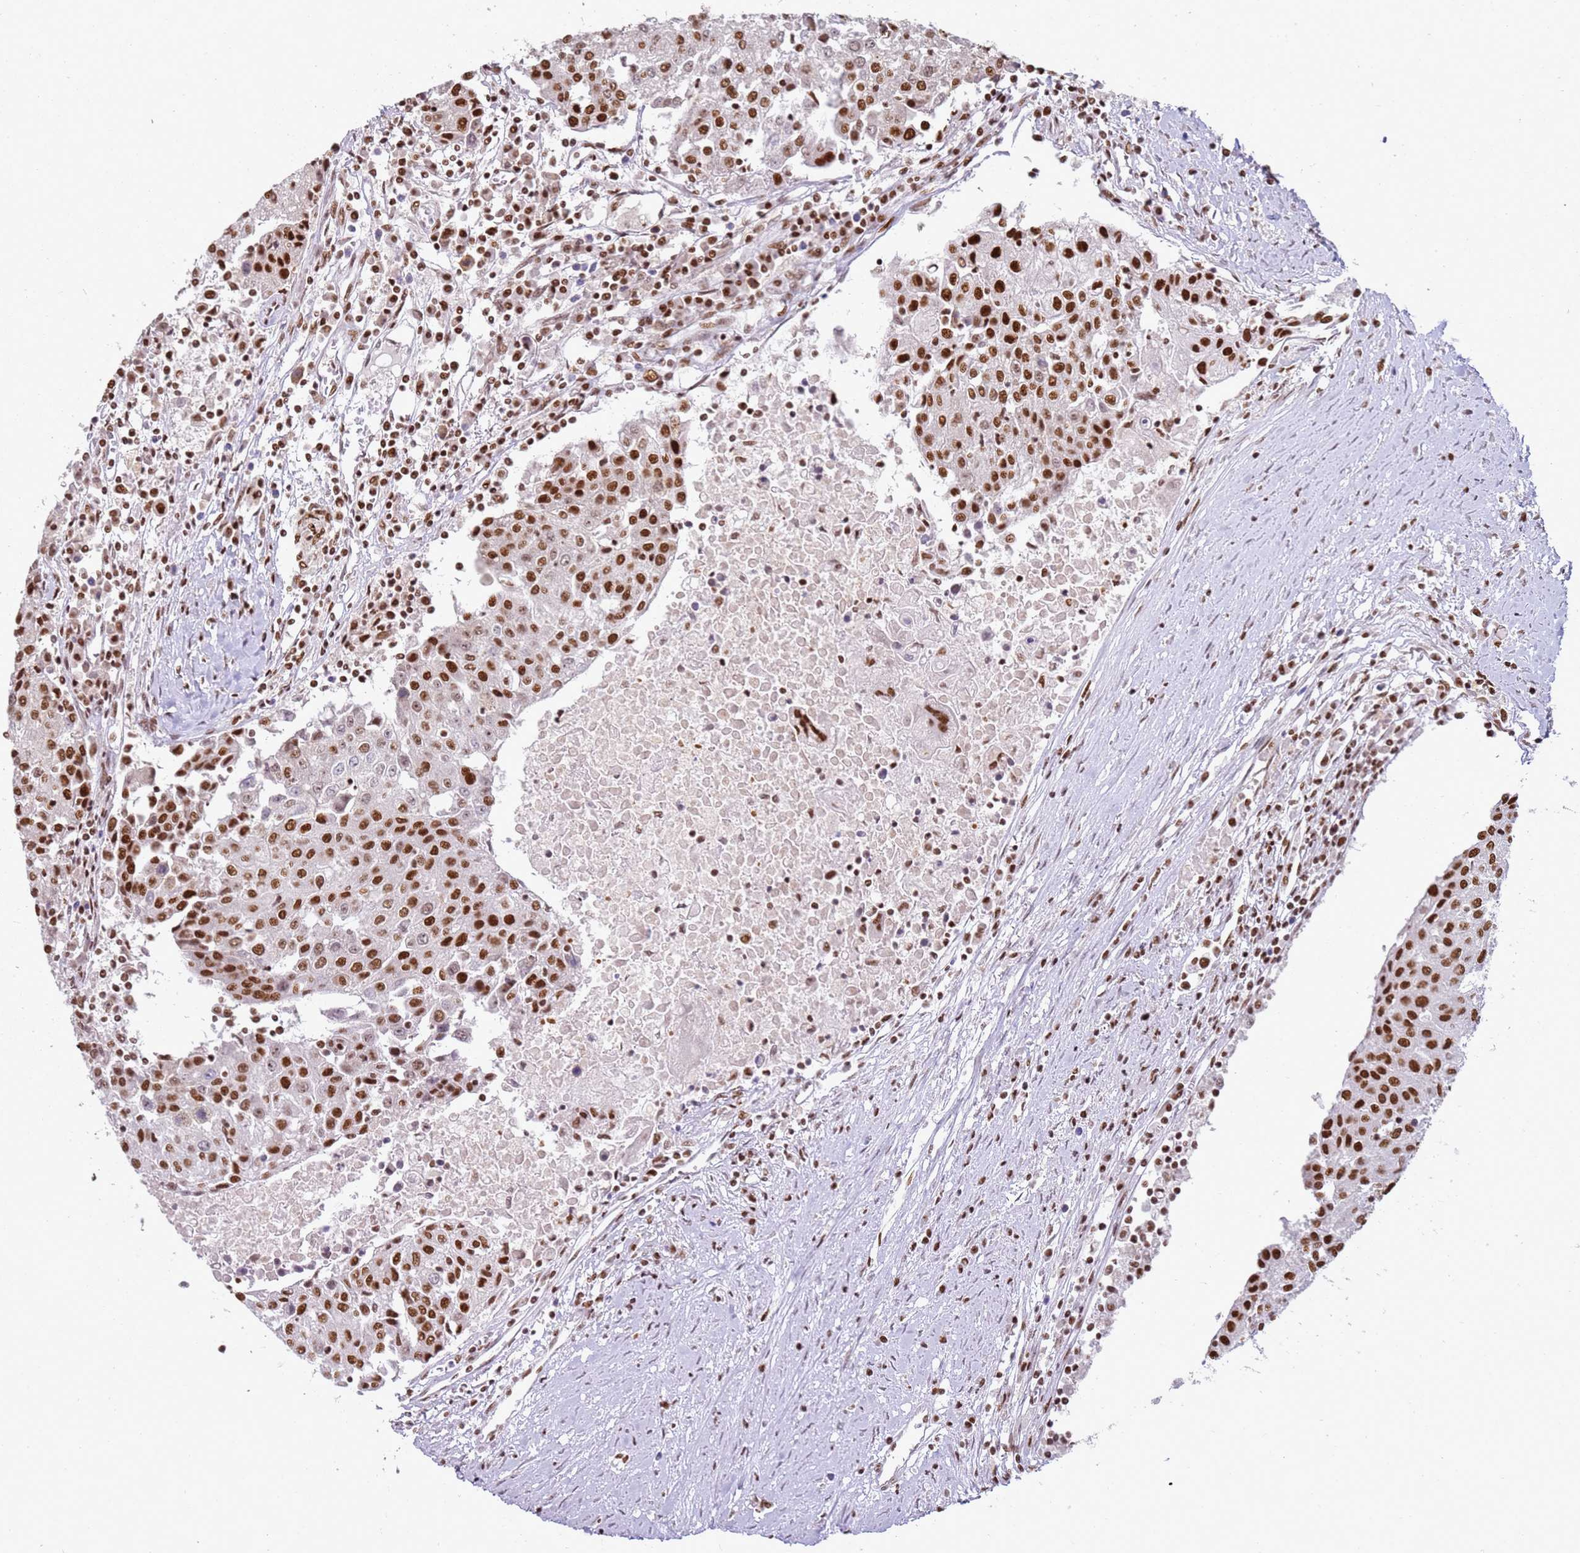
{"staining": {"intensity": "moderate", "quantity": ">75%", "location": "nuclear"}, "tissue": "urothelial cancer", "cell_type": "Tumor cells", "image_type": "cancer", "snomed": [{"axis": "morphology", "description": "Urothelial carcinoma, High grade"}, {"axis": "topography", "description": "Urinary bladder"}], "caption": "This image exhibits high-grade urothelial carcinoma stained with IHC to label a protein in brown. The nuclear of tumor cells show moderate positivity for the protein. Nuclei are counter-stained blue.", "gene": "TENT4A", "patient": {"sex": "female", "age": 85}}